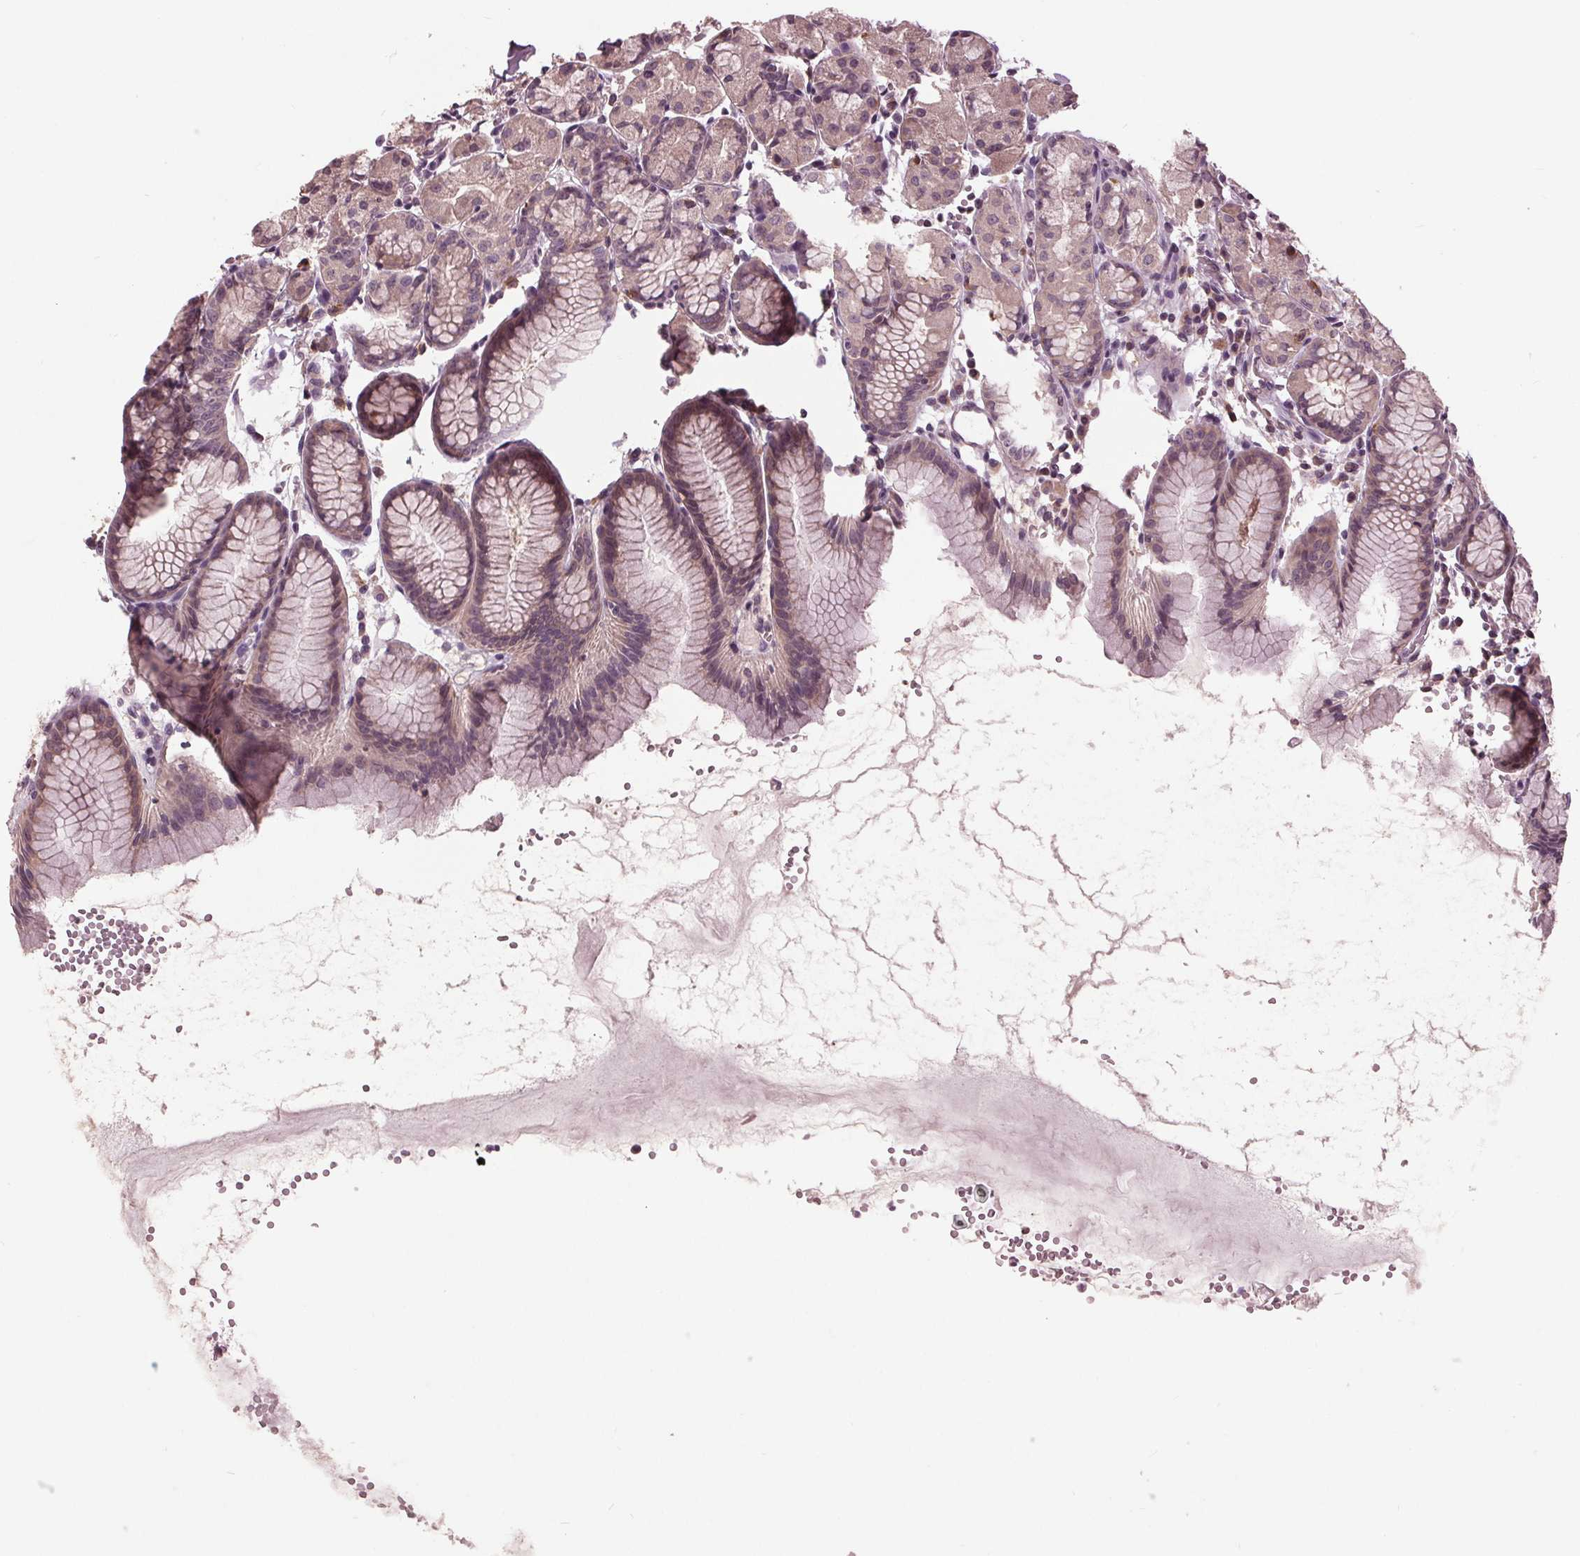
{"staining": {"intensity": "weak", "quantity": "<25%", "location": "cytoplasmic/membranous"}, "tissue": "stomach", "cell_type": "Glandular cells", "image_type": "normal", "snomed": [{"axis": "morphology", "description": "Normal tissue, NOS"}, {"axis": "topography", "description": "Stomach, upper"}], "caption": "This micrograph is of normal stomach stained with IHC to label a protein in brown with the nuclei are counter-stained blue. There is no positivity in glandular cells. (Stains: DAB (3,3'-diaminobenzidine) immunohistochemistry with hematoxylin counter stain, Microscopy: brightfield microscopy at high magnification).", "gene": "SIGLEC6", "patient": {"sex": "male", "age": 47}}